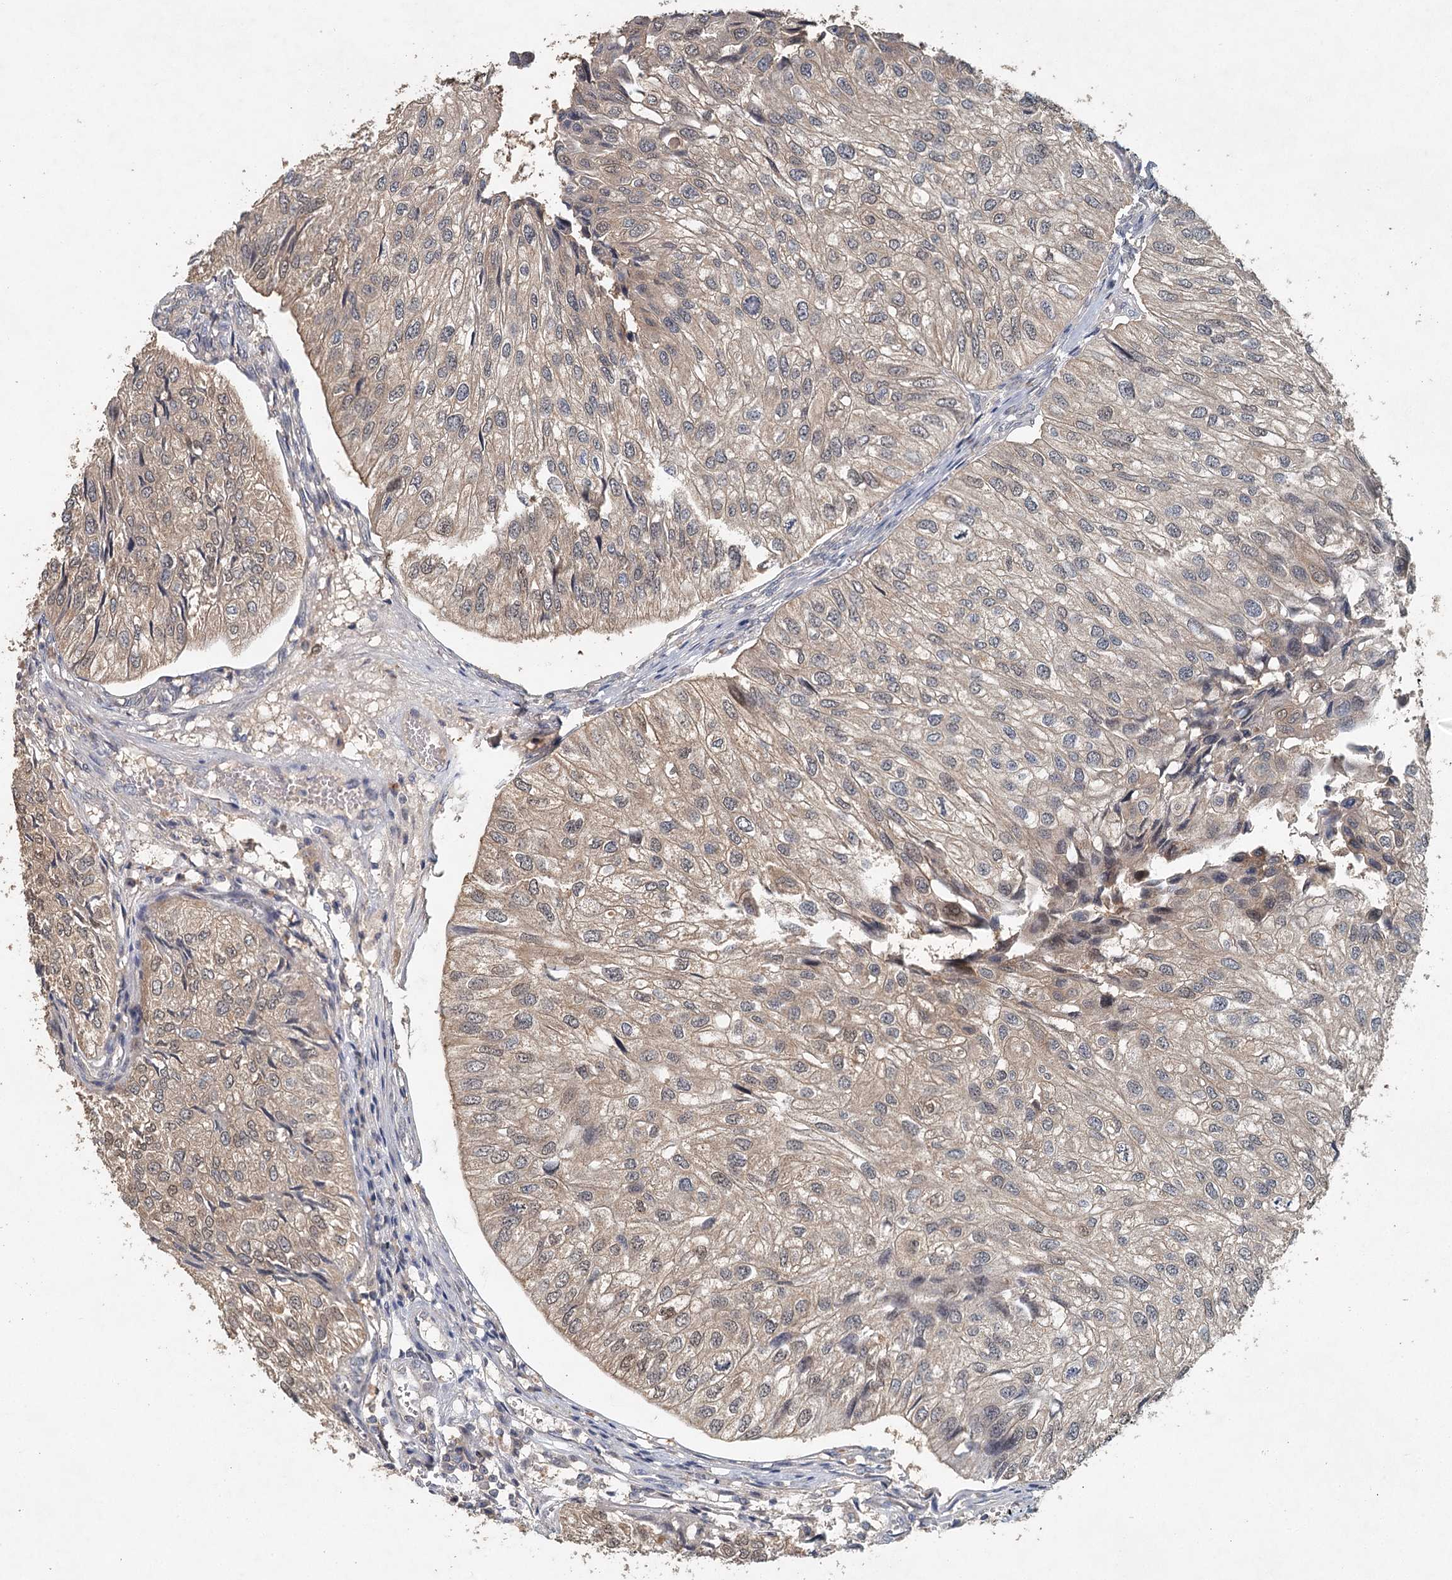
{"staining": {"intensity": "moderate", "quantity": "<25%", "location": "cytoplasmic/membranous,nuclear"}, "tissue": "urothelial cancer", "cell_type": "Tumor cells", "image_type": "cancer", "snomed": [{"axis": "morphology", "description": "Urothelial carcinoma, Low grade"}, {"axis": "topography", "description": "Urinary bladder"}], "caption": "There is low levels of moderate cytoplasmic/membranous and nuclear staining in tumor cells of urothelial cancer, as demonstrated by immunohistochemical staining (brown color).", "gene": "ADK", "patient": {"sex": "female", "age": 89}}